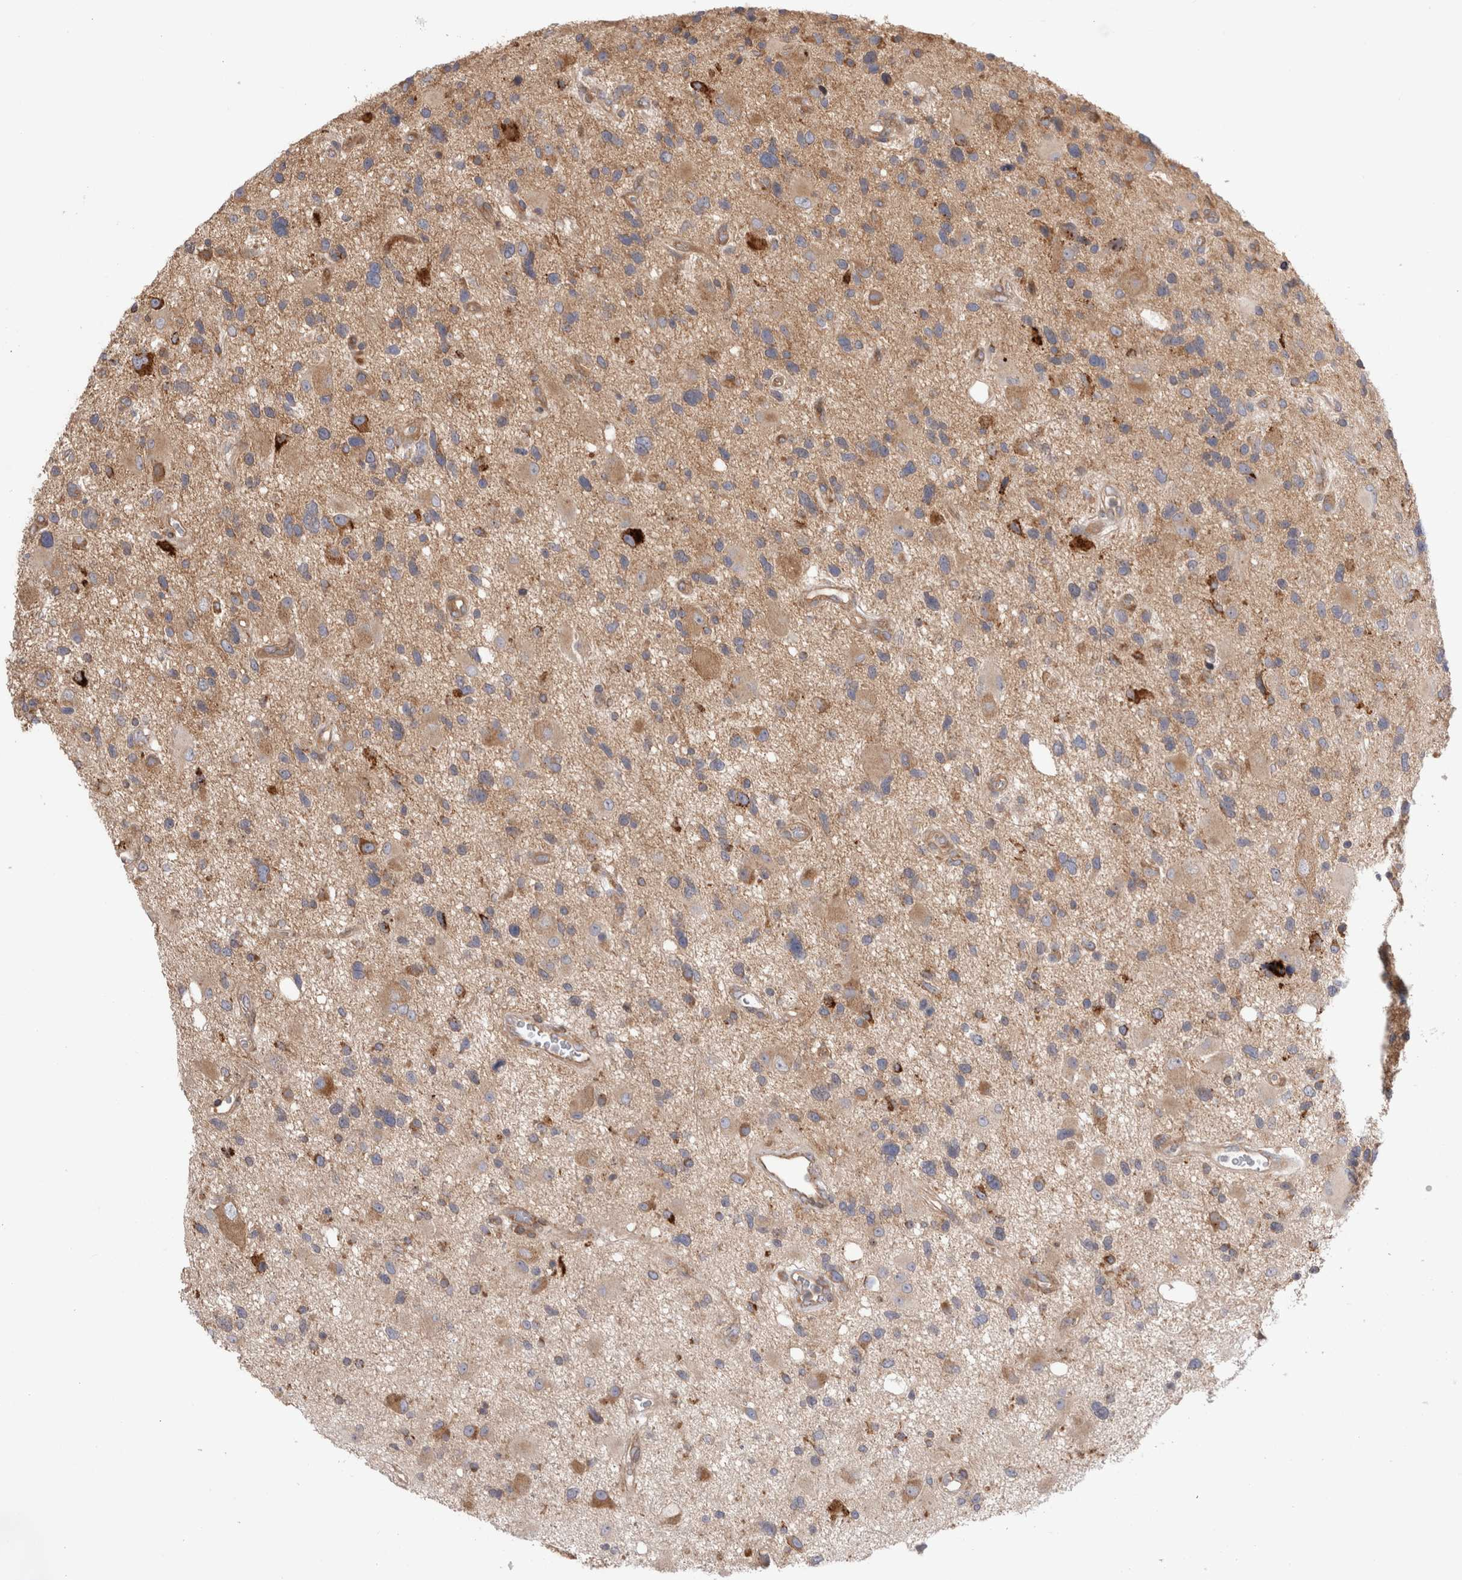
{"staining": {"intensity": "weak", "quantity": ">75%", "location": "cytoplasmic/membranous"}, "tissue": "glioma", "cell_type": "Tumor cells", "image_type": "cancer", "snomed": [{"axis": "morphology", "description": "Glioma, malignant, High grade"}, {"axis": "topography", "description": "Brain"}], "caption": "An IHC photomicrograph of neoplastic tissue is shown. Protein staining in brown labels weak cytoplasmic/membranous positivity in high-grade glioma (malignant) within tumor cells. (DAB (3,3'-diaminobenzidine) IHC, brown staining for protein, blue staining for nuclei).", "gene": "PDCD10", "patient": {"sex": "male", "age": 33}}